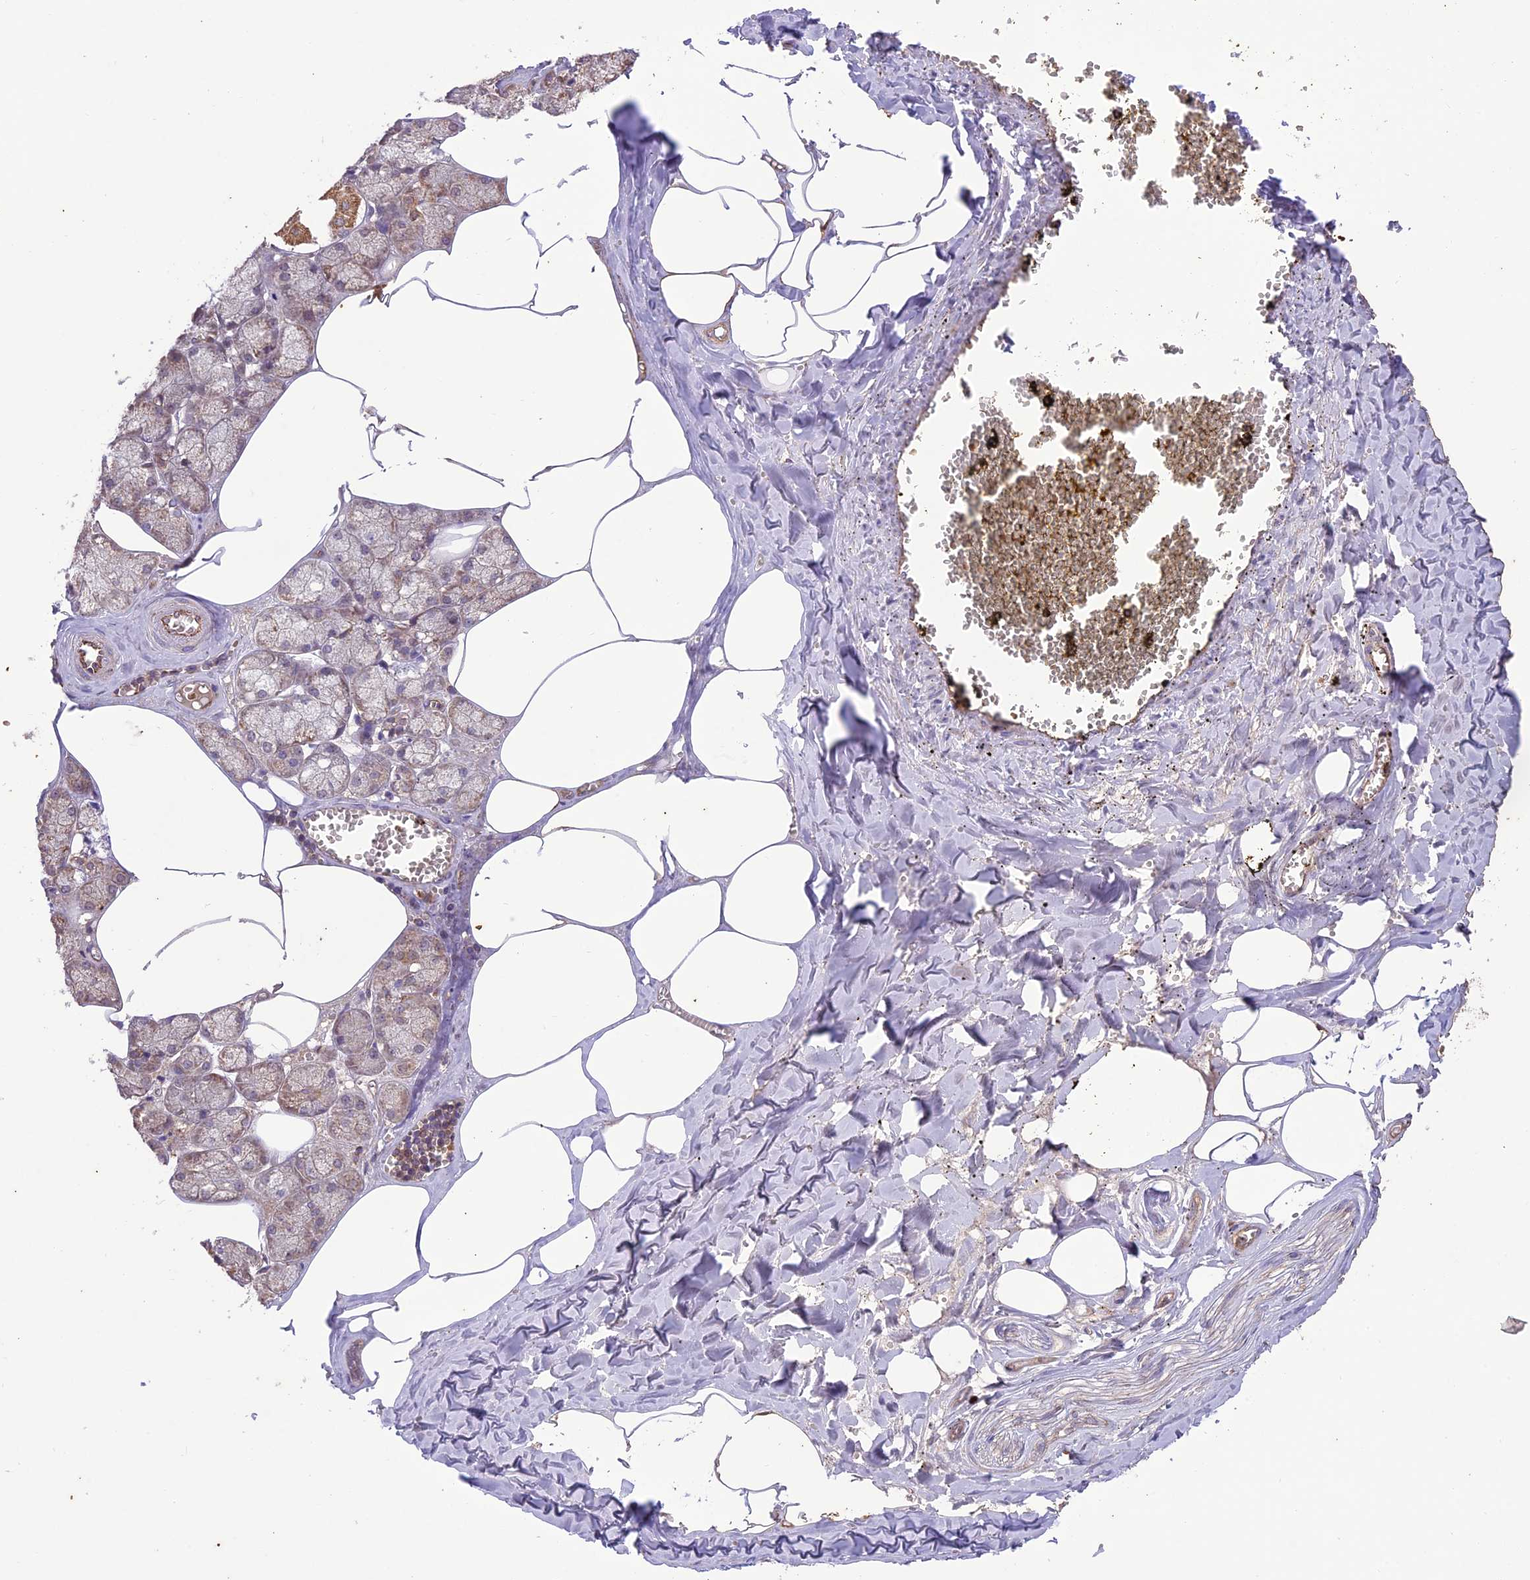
{"staining": {"intensity": "moderate", "quantity": "25%-75%", "location": "cytoplasmic/membranous"}, "tissue": "salivary gland", "cell_type": "Glandular cells", "image_type": "normal", "snomed": [{"axis": "morphology", "description": "Normal tissue, NOS"}, {"axis": "topography", "description": "Salivary gland"}], "caption": "An immunohistochemistry micrograph of benign tissue is shown. Protein staining in brown highlights moderate cytoplasmic/membranous positivity in salivary gland within glandular cells.", "gene": "NDUFAF1", "patient": {"sex": "male", "age": 62}}